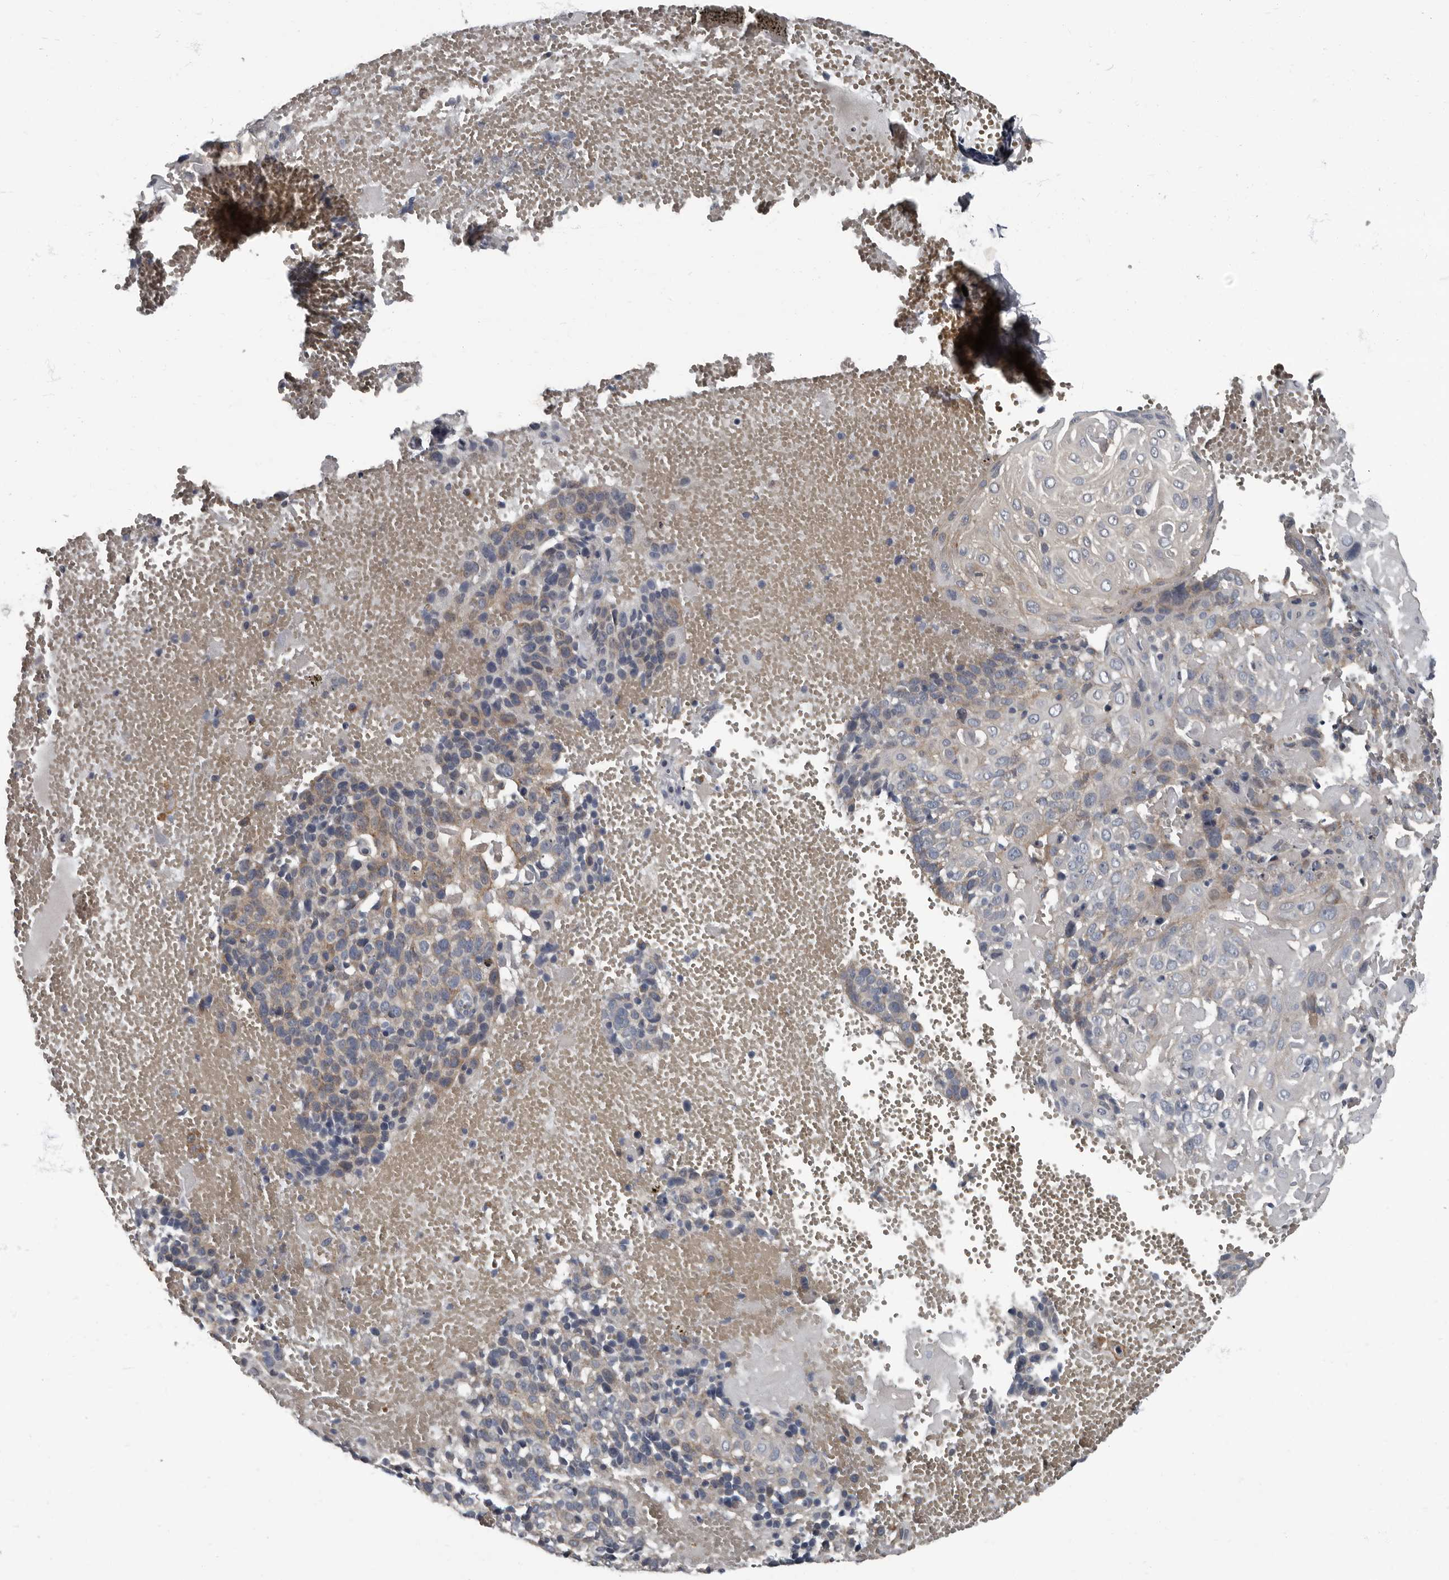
{"staining": {"intensity": "moderate", "quantity": "<25%", "location": "cytoplasmic/membranous"}, "tissue": "cervical cancer", "cell_type": "Tumor cells", "image_type": "cancer", "snomed": [{"axis": "morphology", "description": "Squamous cell carcinoma, NOS"}, {"axis": "topography", "description": "Cervix"}], "caption": "Tumor cells demonstrate low levels of moderate cytoplasmic/membranous positivity in approximately <25% of cells in human cervical squamous cell carcinoma. (DAB IHC with brightfield microscopy, high magnification).", "gene": "TPD52L1", "patient": {"sex": "female", "age": 74}}